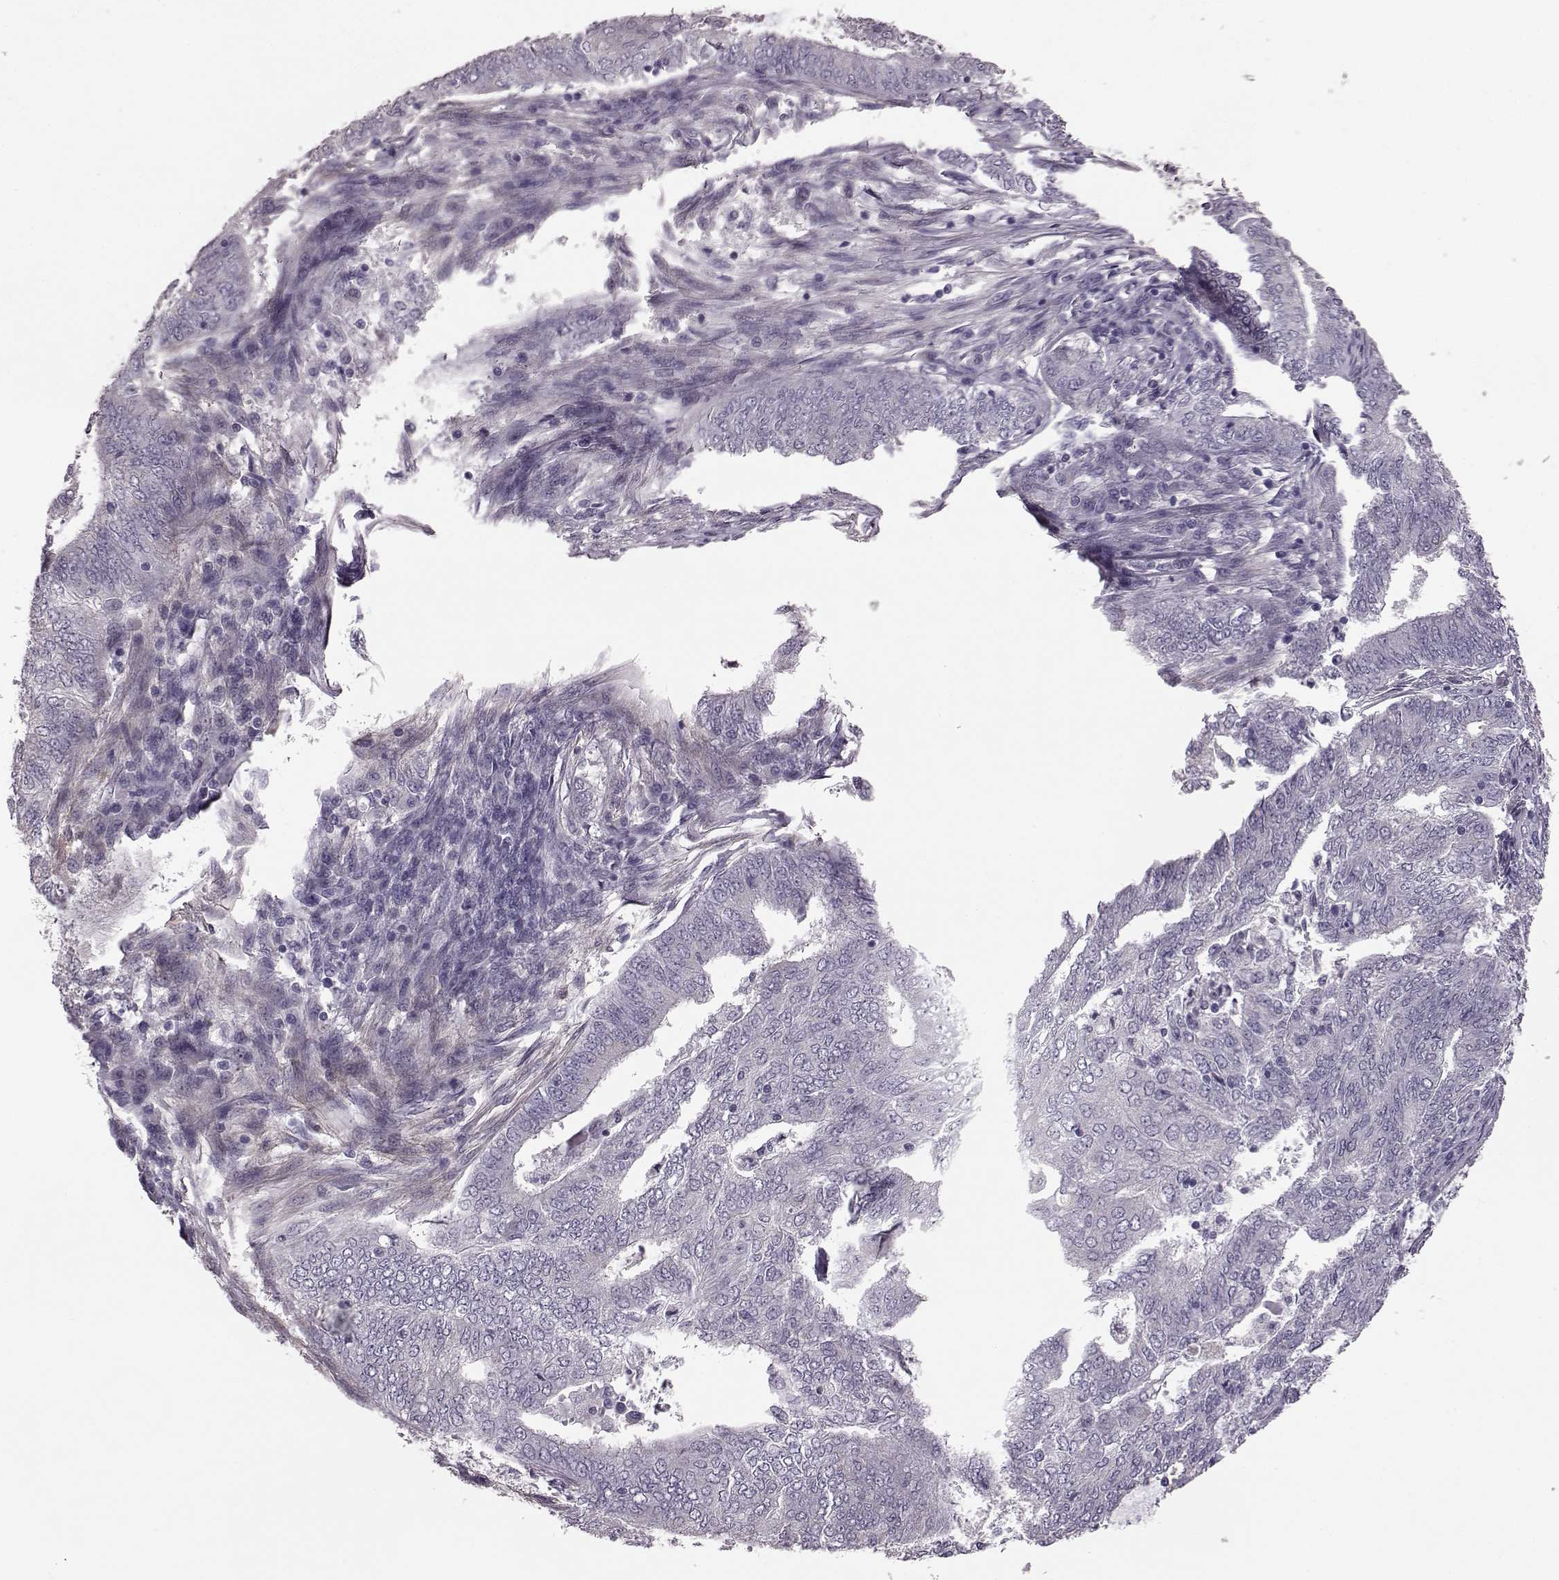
{"staining": {"intensity": "negative", "quantity": "none", "location": "none"}, "tissue": "endometrial cancer", "cell_type": "Tumor cells", "image_type": "cancer", "snomed": [{"axis": "morphology", "description": "Adenocarcinoma, NOS"}, {"axis": "topography", "description": "Endometrium"}], "caption": "Tumor cells show no significant positivity in adenocarcinoma (endometrial).", "gene": "GRK1", "patient": {"sex": "female", "age": 62}}